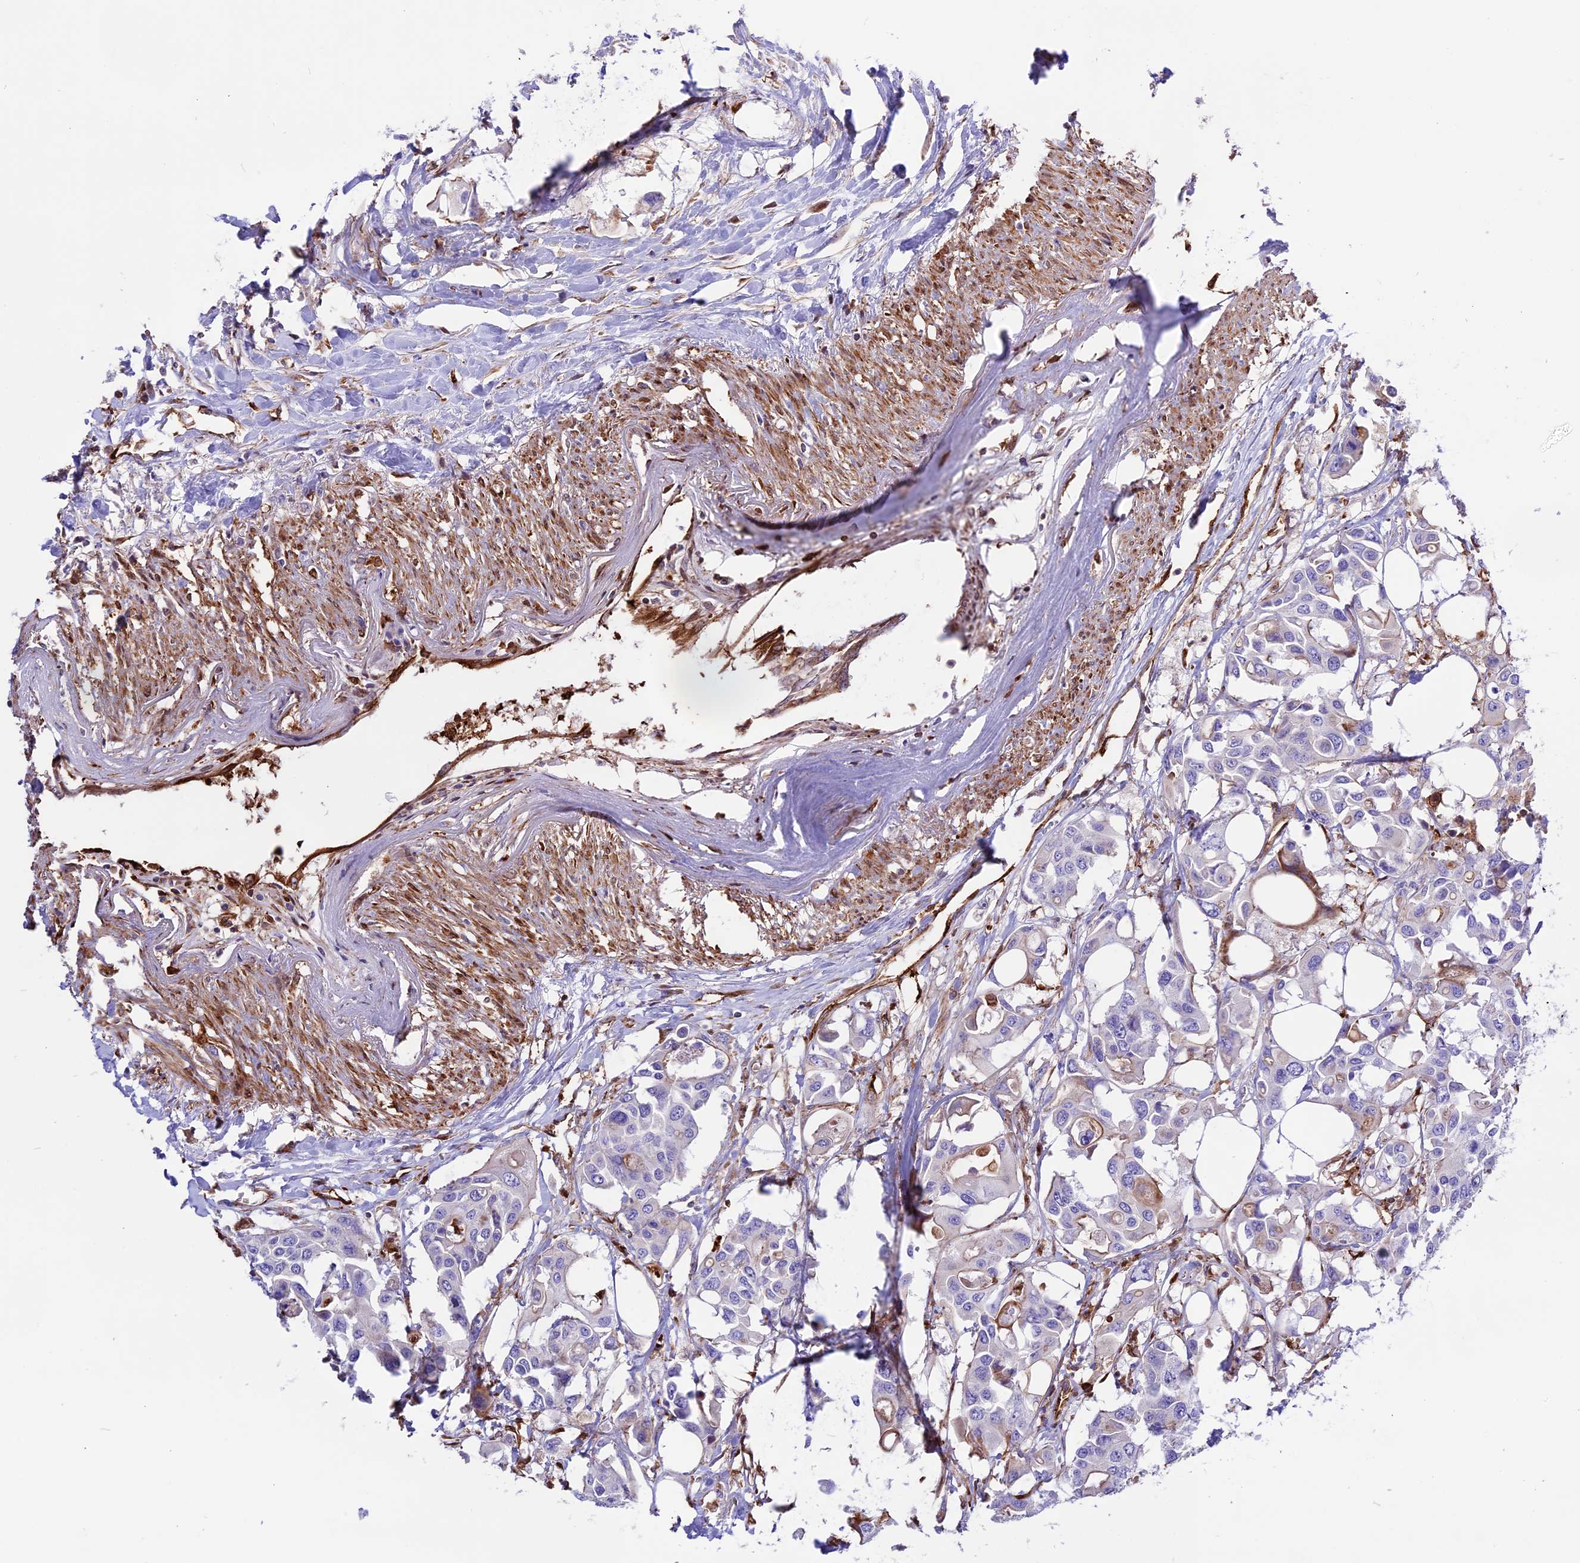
{"staining": {"intensity": "weak", "quantity": "<25%", "location": "cytoplasmic/membranous"}, "tissue": "colorectal cancer", "cell_type": "Tumor cells", "image_type": "cancer", "snomed": [{"axis": "morphology", "description": "Adenocarcinoma, NOS"}, {"axis": "topography", "description": "Colon"}], "caption": "High magnification brightfield microscopy of colorectal cancer (adenocarcinoma) stained with DAB (brown) and counterstained with hematoxylin (blue): tumor cells show no significant positivity.", "gene": "CD99L2", "patient": {"sex": "male", "age": 77}}